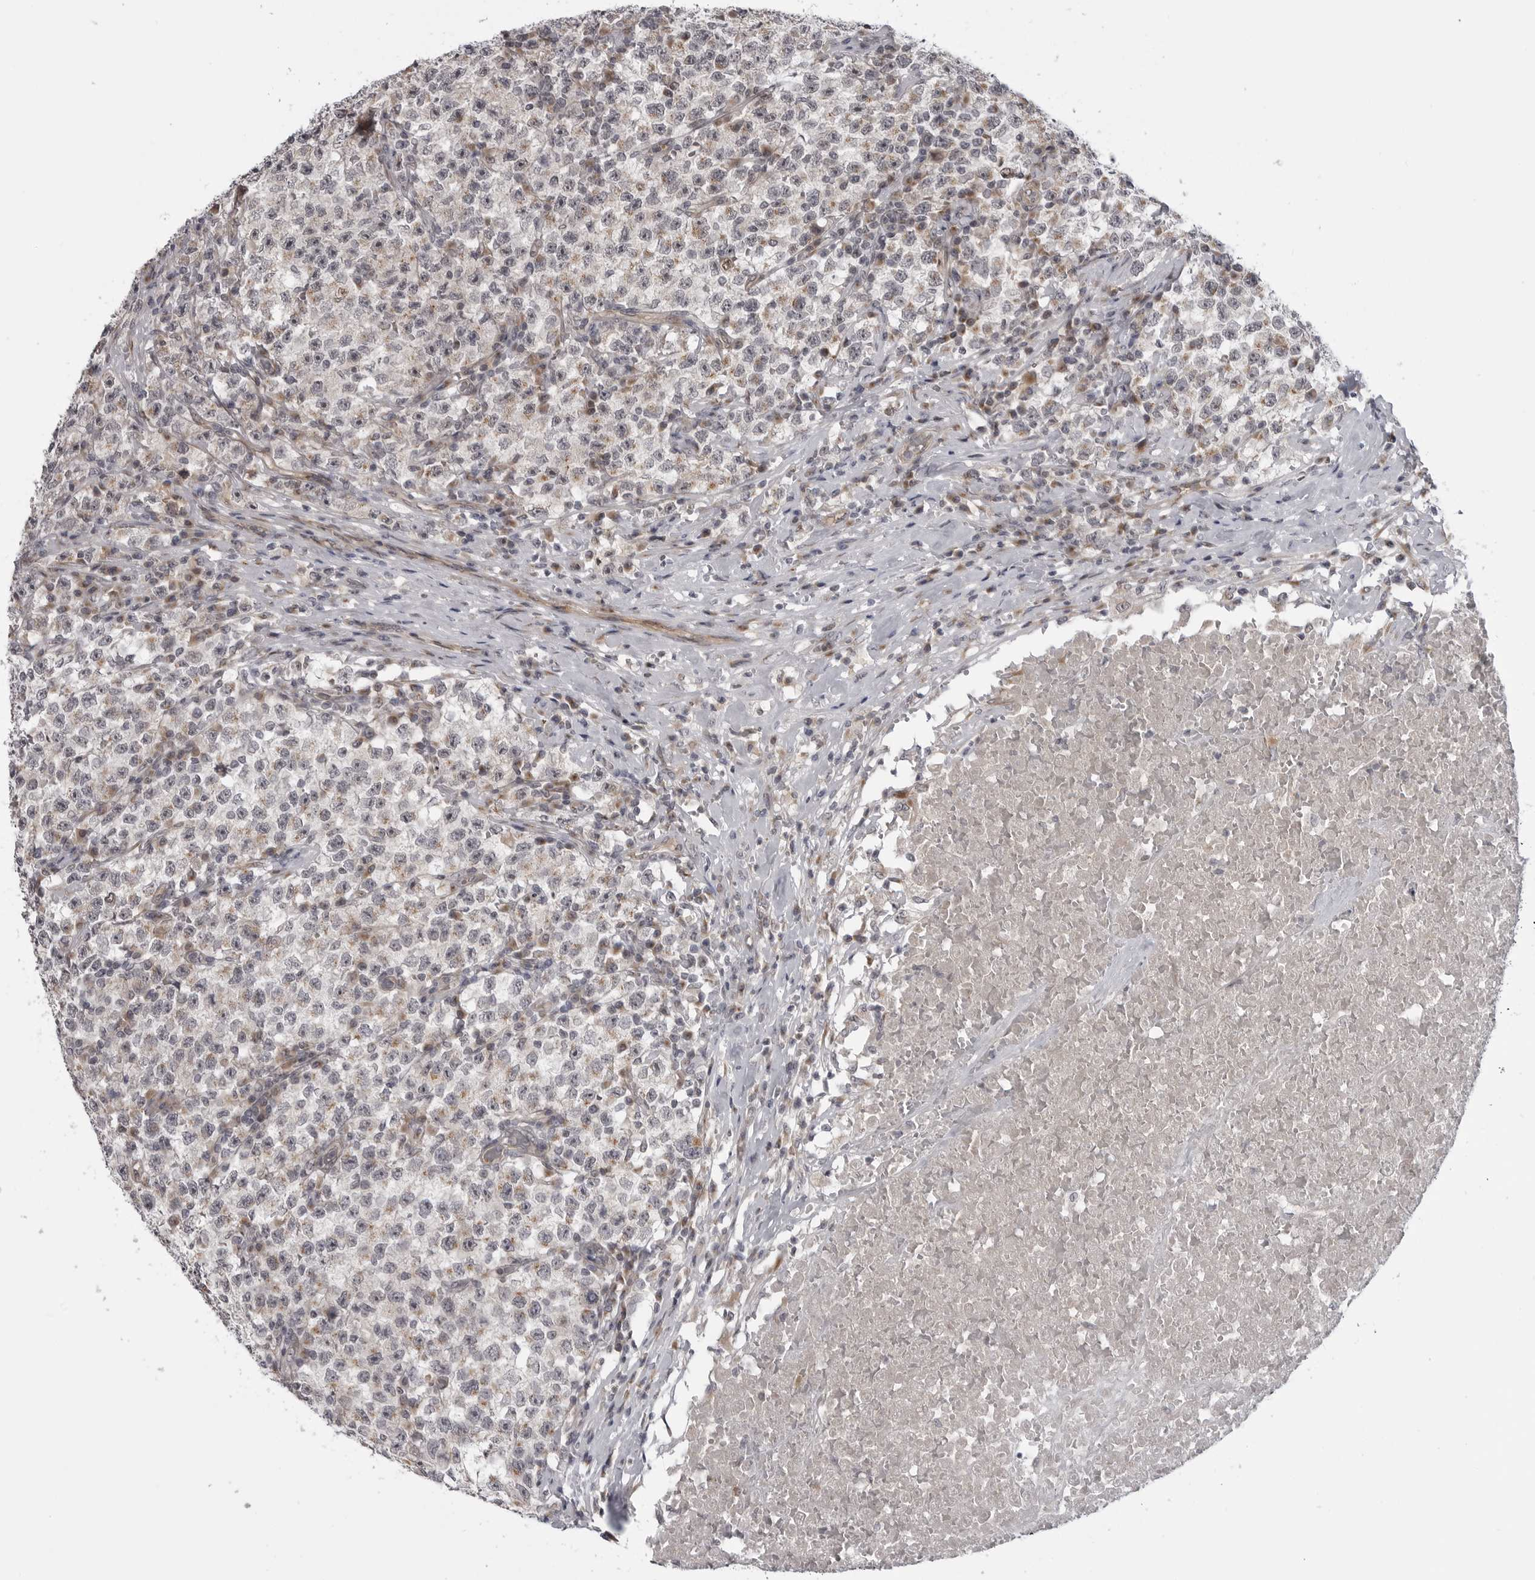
{"staining": {"intensity": "weak", "quantity": "<25%", "location": "cytoplasmic/membranous"}, "tissue": "testis cancer", "cell_type": "Tumor cells", "image_type": "cancer", "snomed": [{"axis": "morphology", "description": "Seminoma, NOS"}, {"axis": "topography", "description": "Testis"}], "caption": "Testis cancer was stained to show a protein in brown. There is no significant expression in tumor cells.", "gene": "LRRC45", "patient": {"sex": "male", "age": 22}}